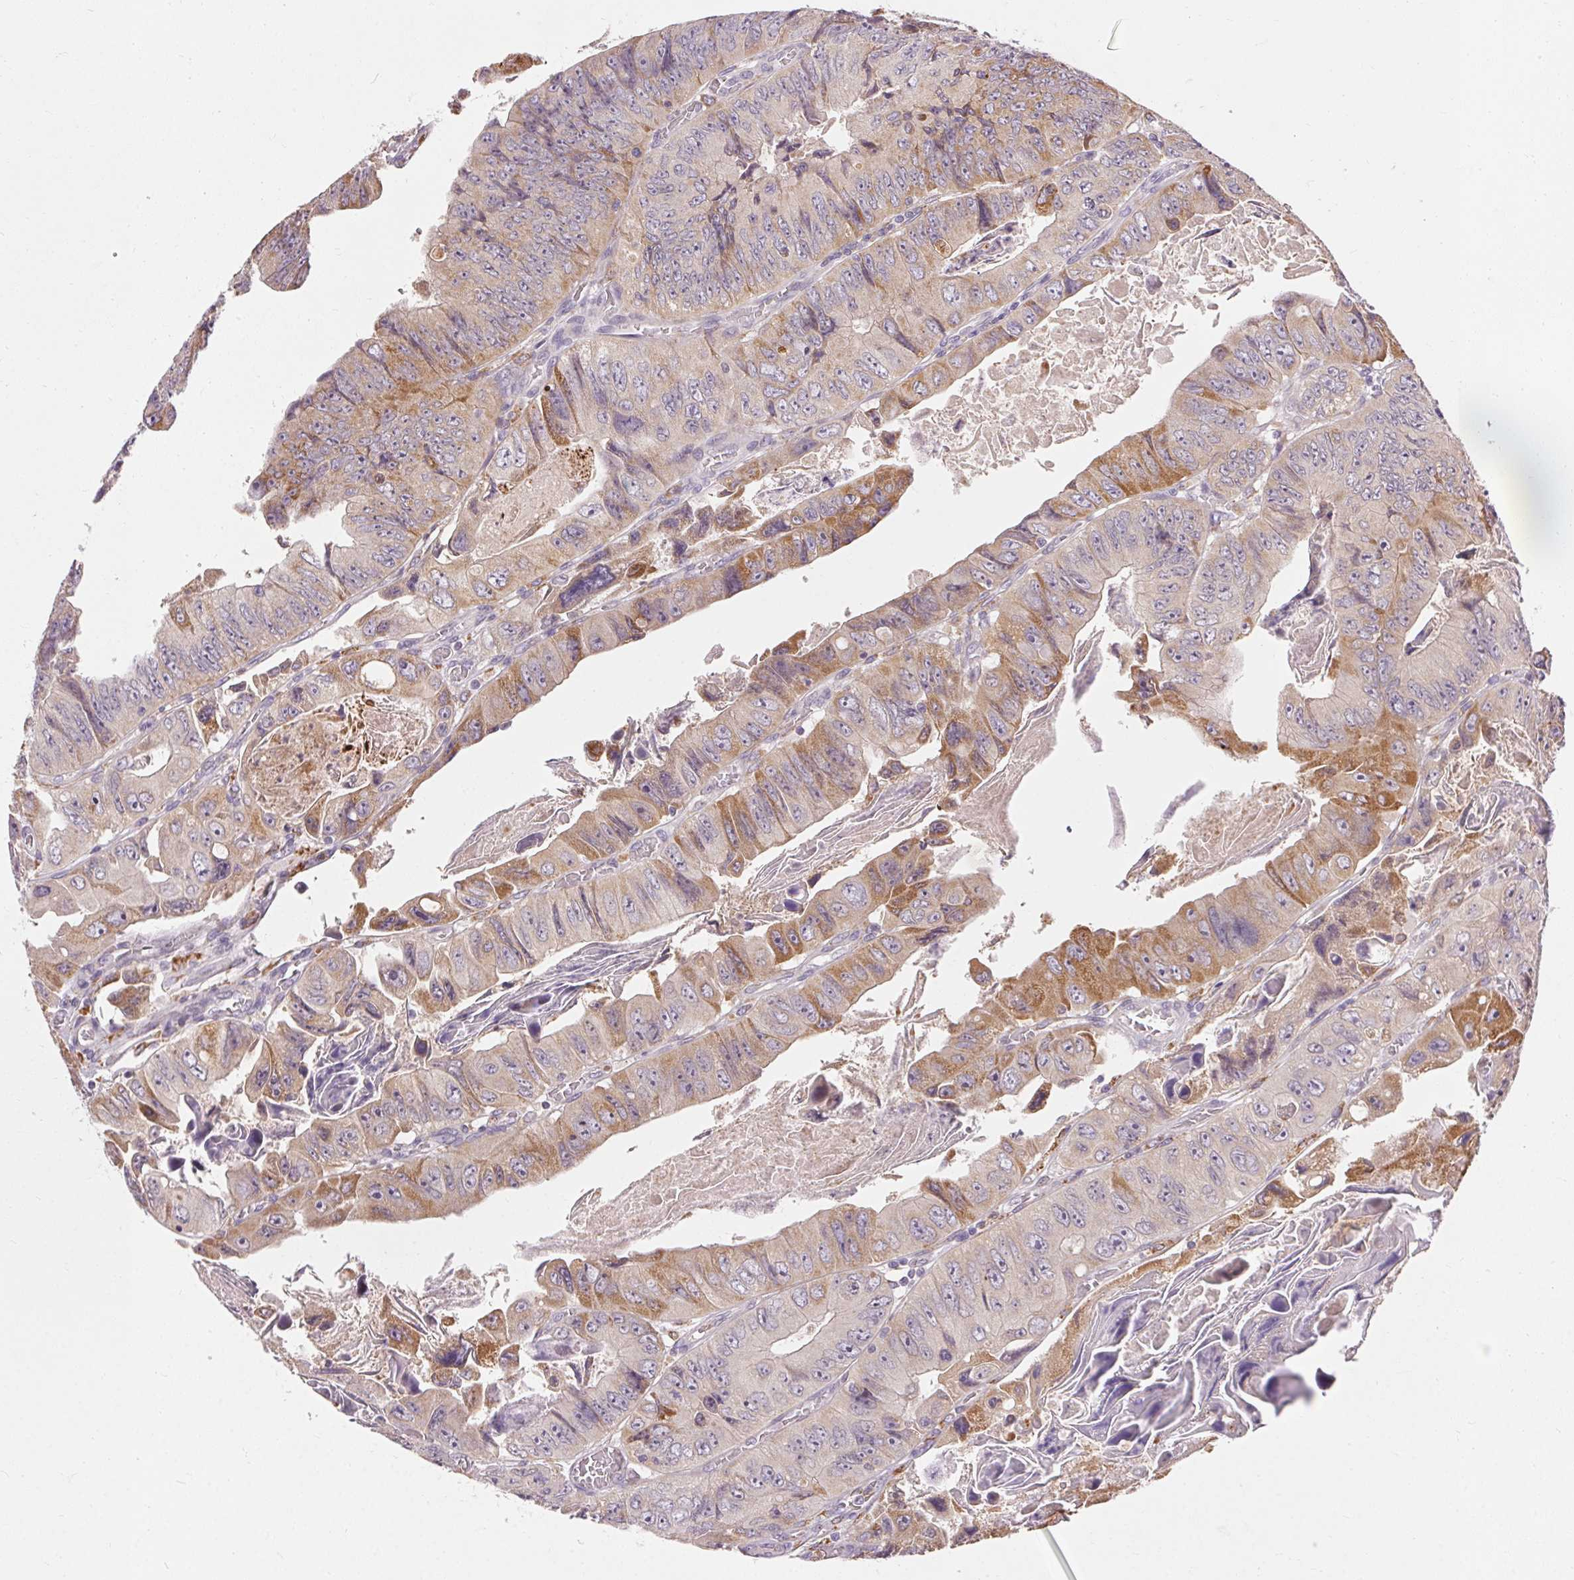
{"staining": {"intensity": "moderate", "quantity": ">75%", "location": "cytoplasmic/membranous"}, "tissue": "colorectal cancer", "cell_type": "Tumor cells", "image_type": "cancer", "snomed": [{"axis": "morphology", "description": "Adenocarcinoma, NOS"}, {"axis": "topography", "description": "Colon"}], "caption": "The immunohistochemical stain labels moderate cytoplasmic/membranous positivity in tumor cells of adenocarcinoma (colorectal) tissue.", "gene": "REP15", "patient": {"sex": "female", "age": 84}}